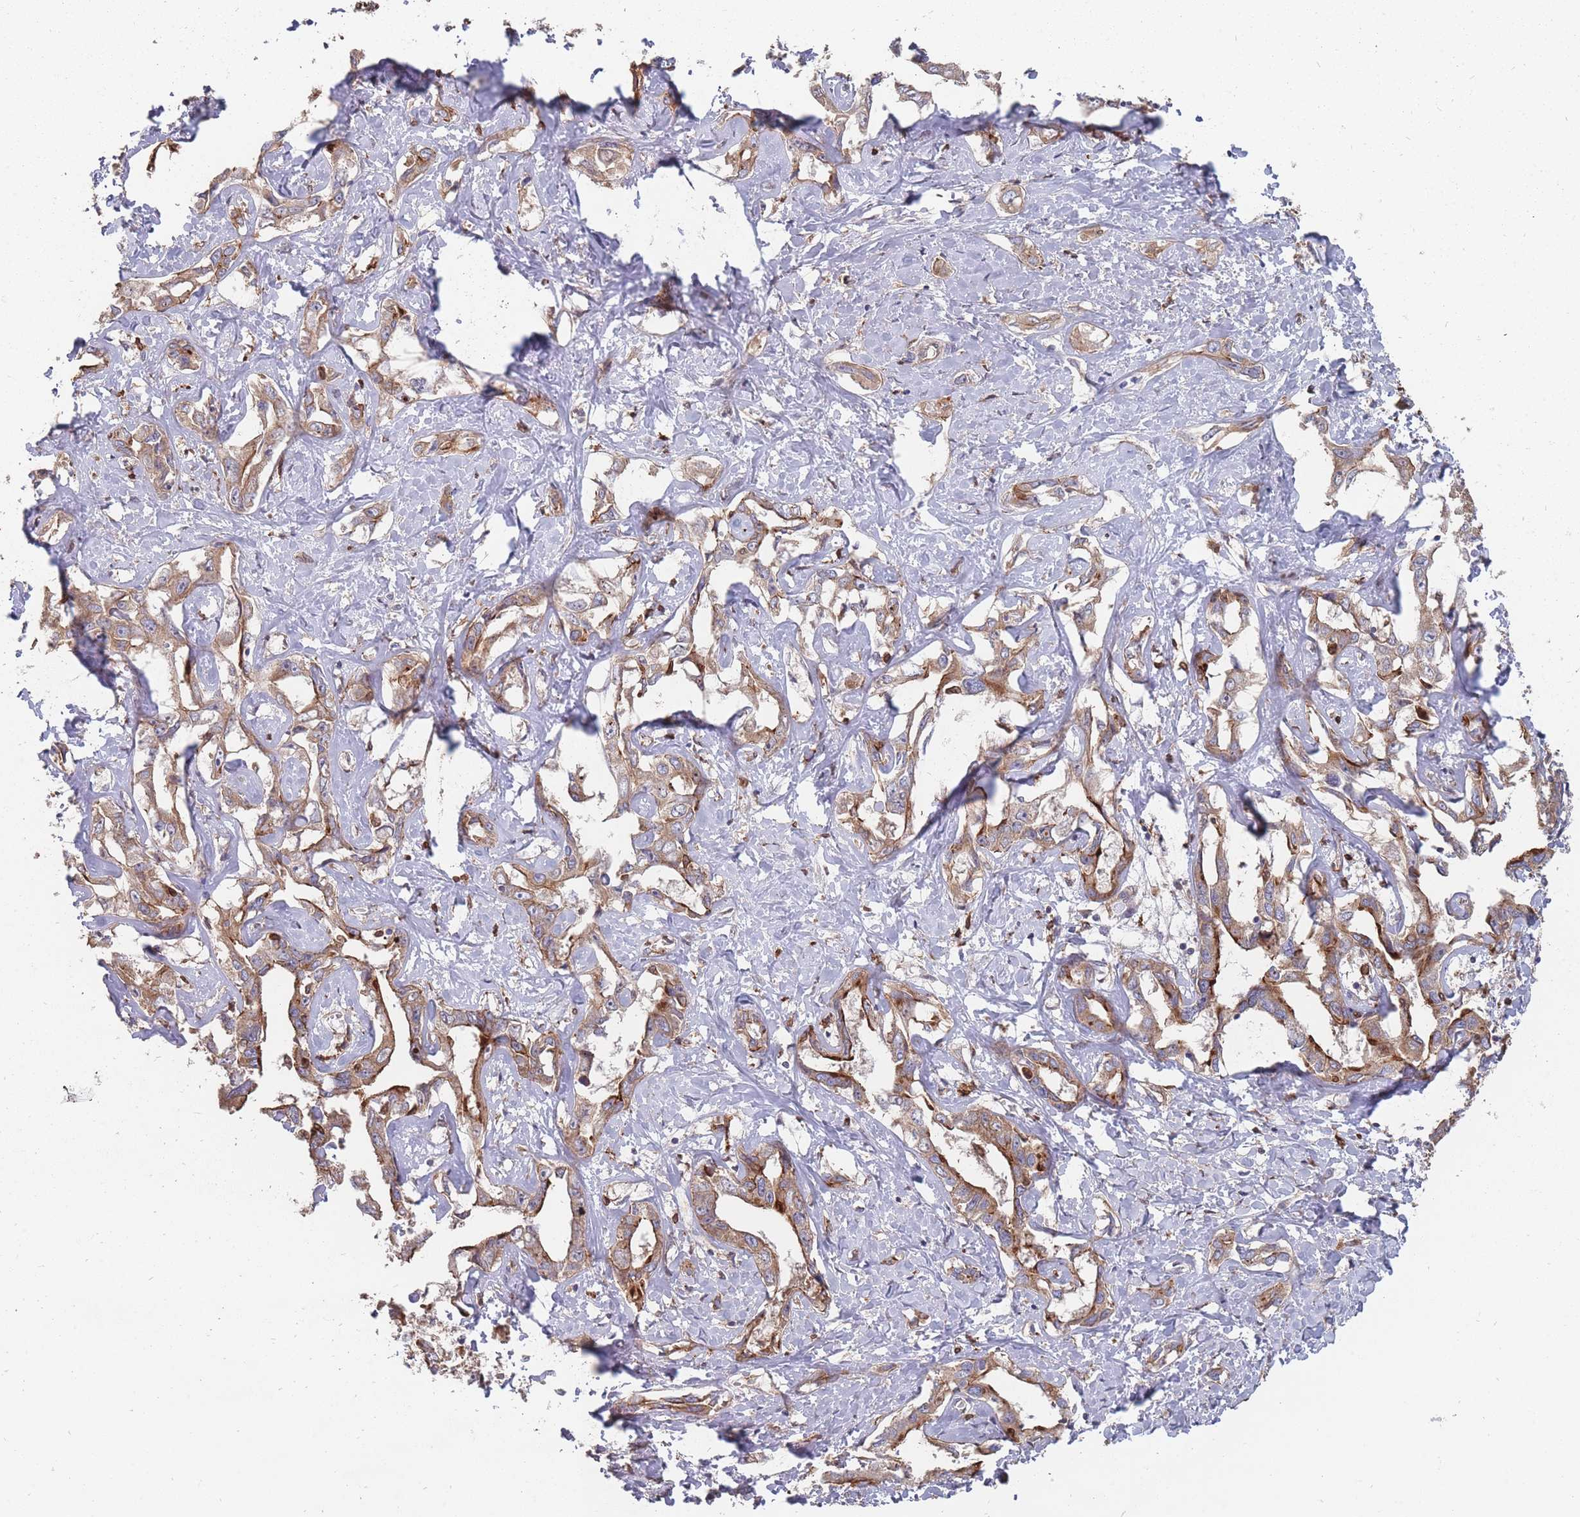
{"staining": {"intensity": "moderate", "quantity": "25%-75%", "location": "cytoplasmic/membranous"}, "tissue": "liver cancer", "cell_type": "Tumor cells", "image_type": "cancer", "snomed": [{"axis": "morphology", "description": "Cholangiocarcinoma"}, {"axis": "topography", "description": "Liver"}], "caption": "Liver cholangiocarcinoma stained with a protein marker shows moderate staining in tumor cells.", "gene": "THSD7B", "patient": {"sex": "male", "age": 59}}